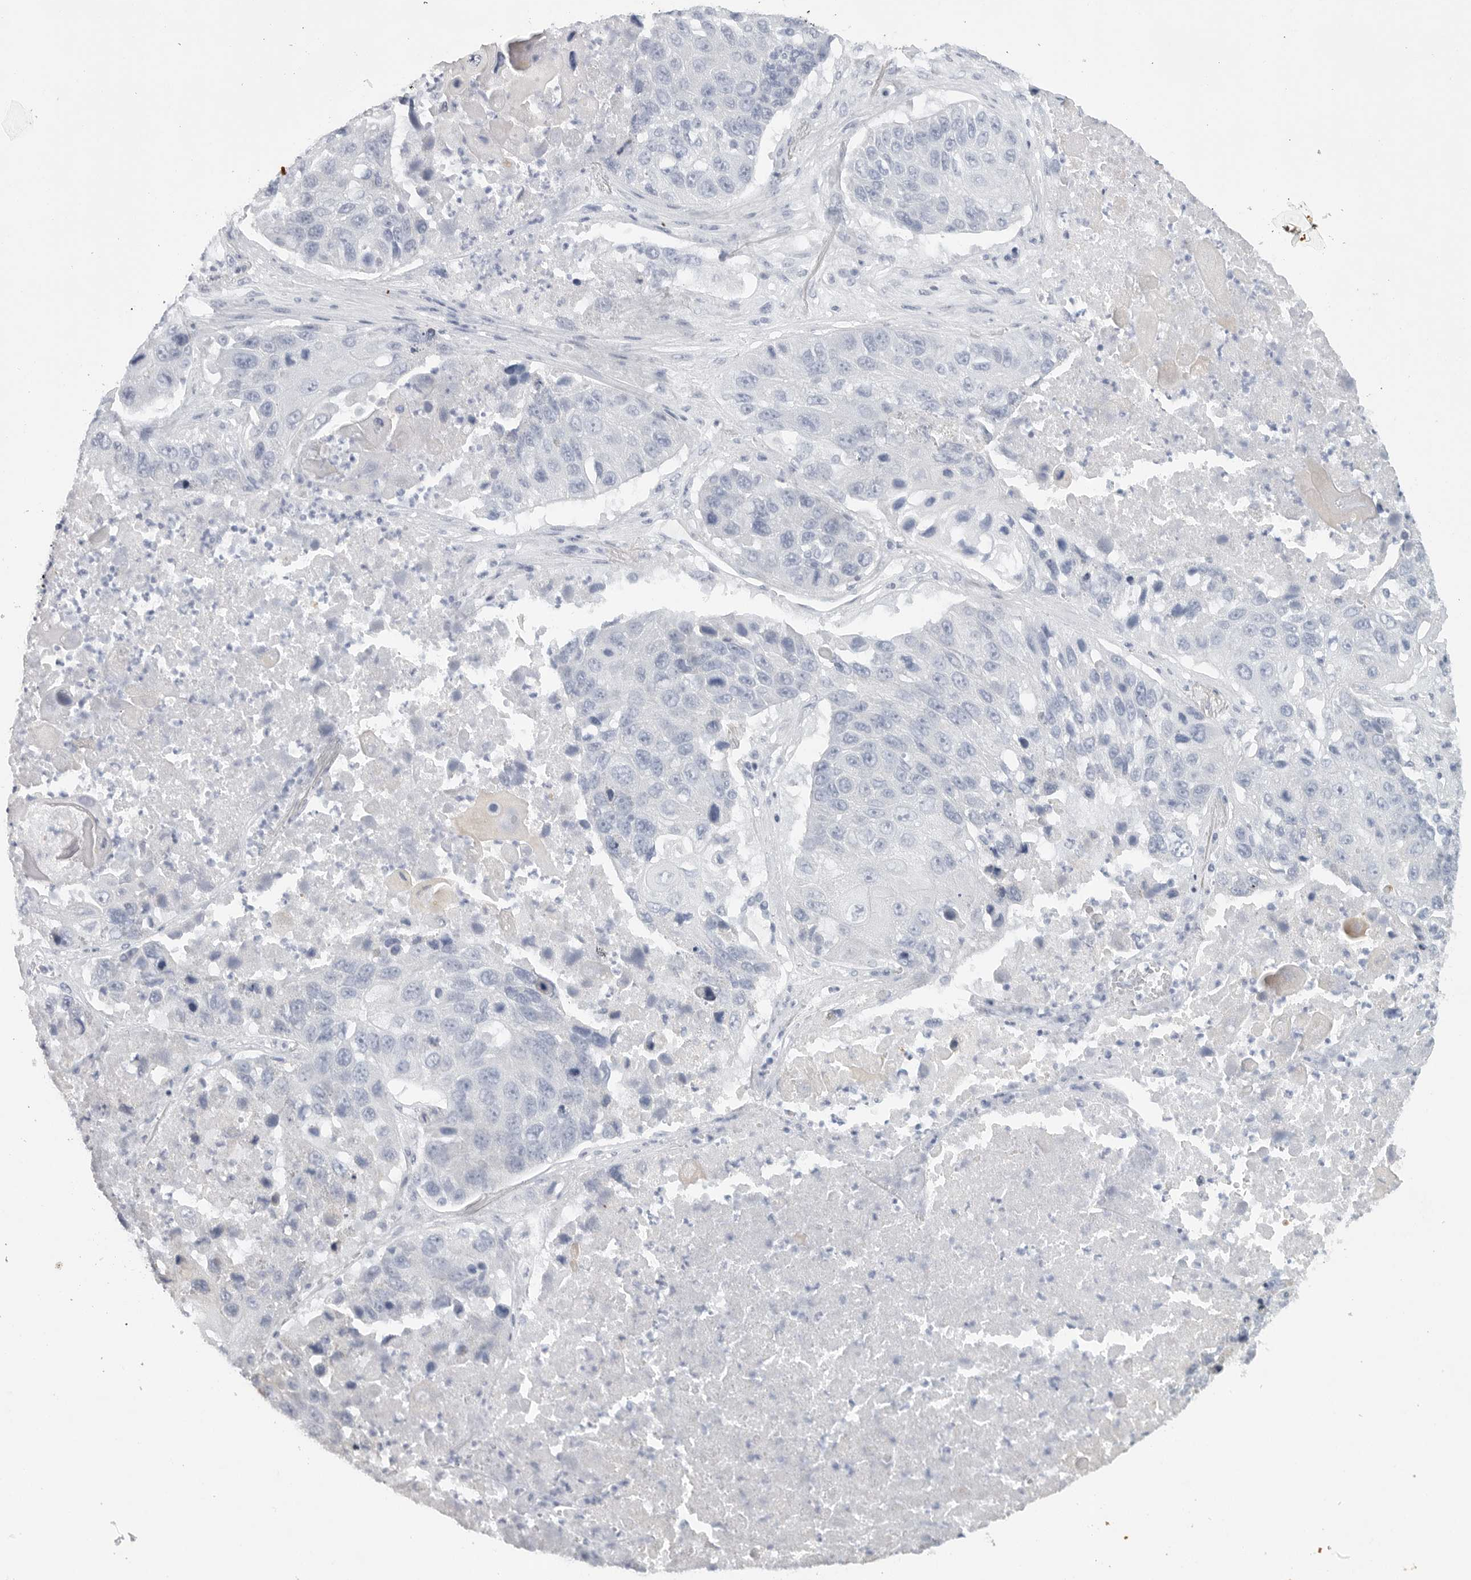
{"staining": {"intensity": "negative", "quantity": "none", "location": "none"}, "tissue": "lung cancer", "cell_type": "Tumor cells", "image_type": "cancer", "snomed": [{"axis": "morphology", "description": "Squamous cell carcinoma, NOS"}, {"axis": "topography", "description": "Lung"}], "caption": "A high-resolution image shows IHC staining of lung squamous cell carcinoma, which shows no significant staining in tumor cells.", "gene": "TNR", "patient": {"sex": "male", "age": 61}}